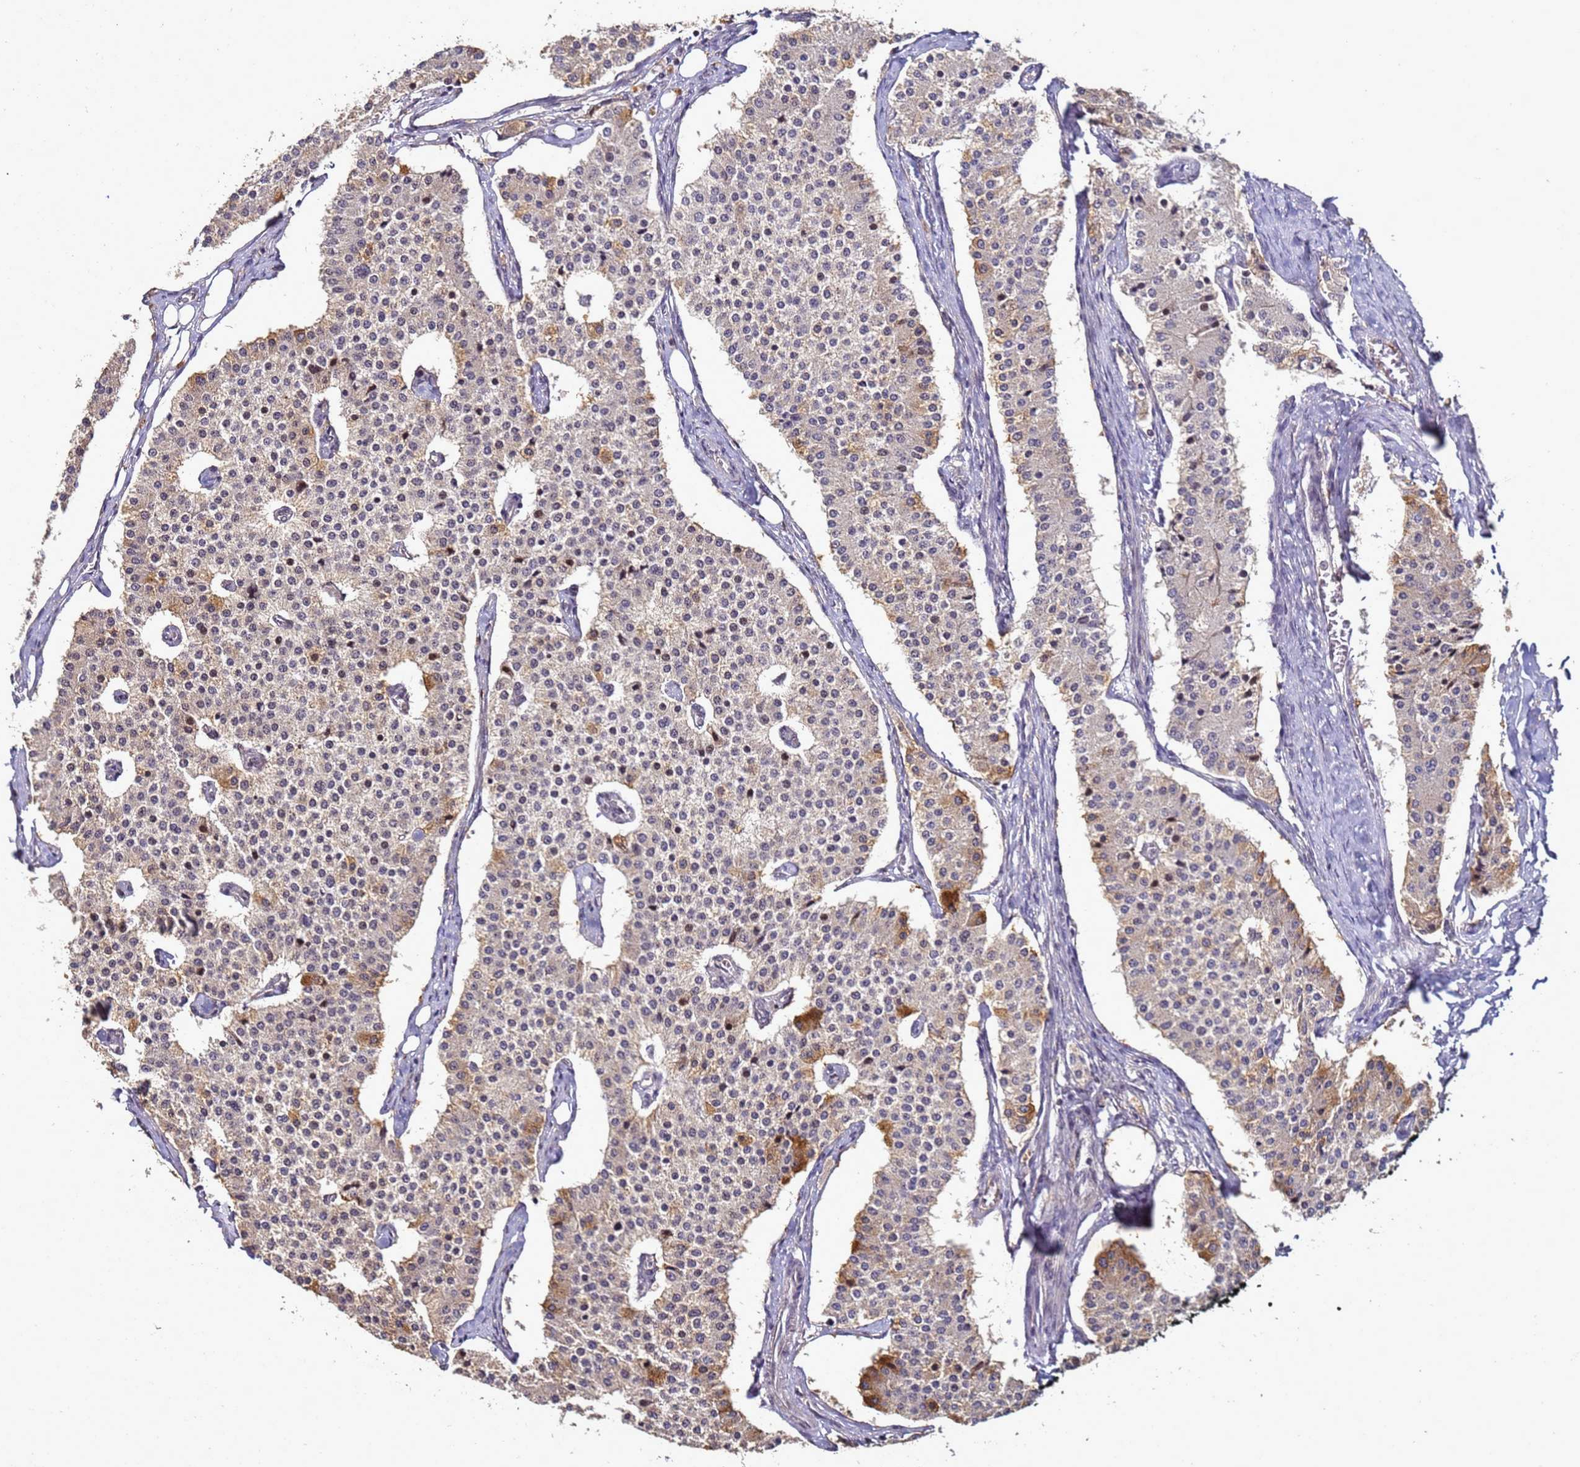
{"staining": {"intensity": "moderate", "quantity": "<25%", "location": "cytoplasmic/membranous"}, "tissue": "carcinoid", "cell_type": "Tumor cells", "image_type": "cancer", "snomed": [{"axis": "morphology", "description": "Carcinoid, malignant, NOS"}, {"axis": "topography", "description": "Colon"}], "caption": "This histopathology image displays carcinoid (malignant) stained with IHC to label a protein in brown. The cytoplasmic/membranous of tumor cells show moderate positivity for the protein. Nuclei are counter-stained blue.", "gene": "ANKRD17", "patient": {"sex": "female", "age": 52}}